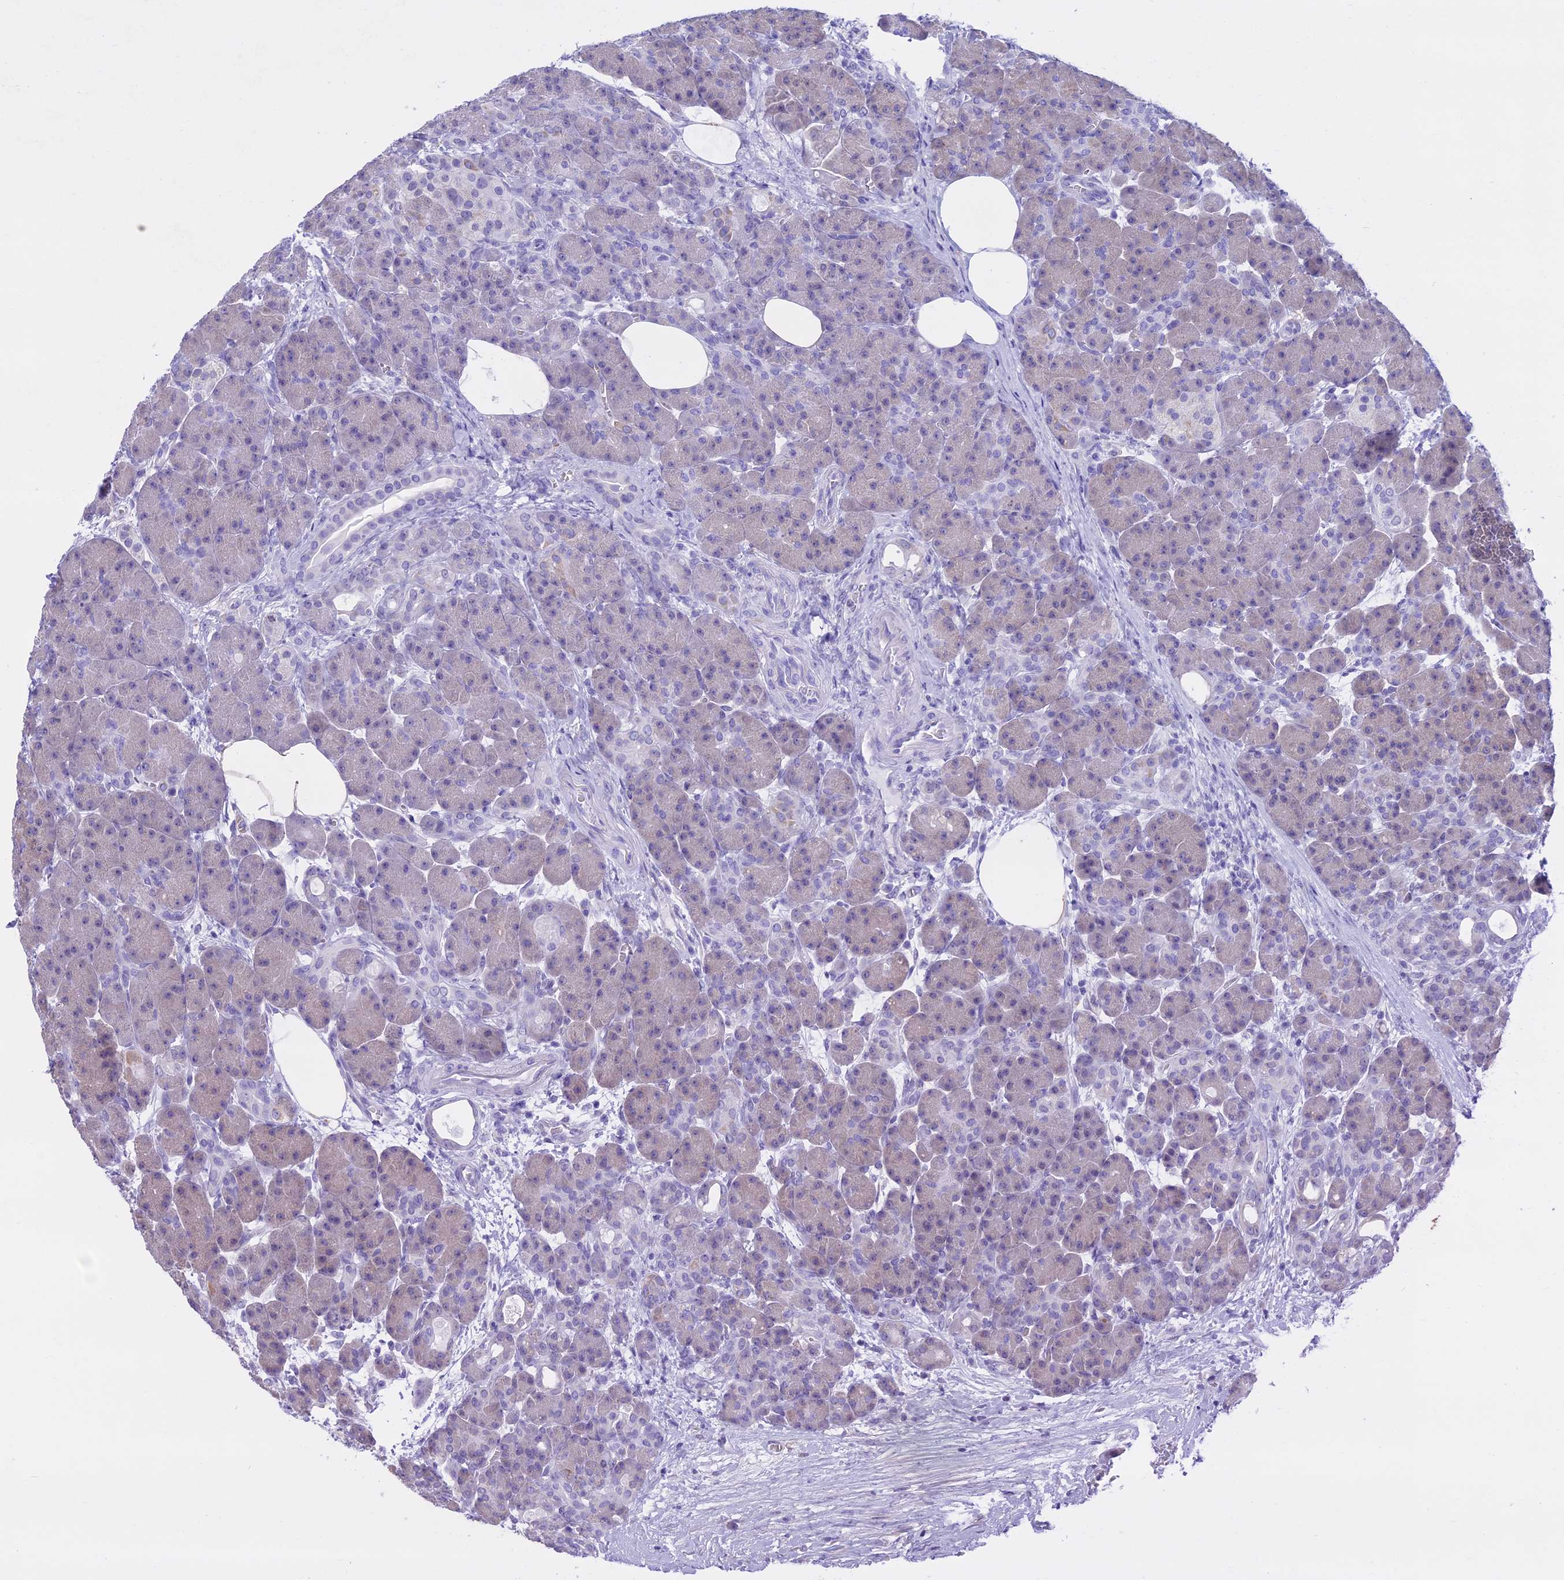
{"staining": {"intensity": "weak", "quantity": "<25%", "location": "cytoplasmic/membranous"}, "tissue": "pancreas", "cell_type": "Exocrine glandular cells", "image_type": "normal", "snomed": [{"axis": "morphology", "description": "Normal tissue, NOS"}, {"axis": "topography", "description": "Pancreas"}], "caption": "DAB immunohistochemical staining of benign human pancreas demonstrates no significant staining in exocrine glandular cells.", "gene": "LHFPL2", "patient": {"sex": "male", "age": 63}}